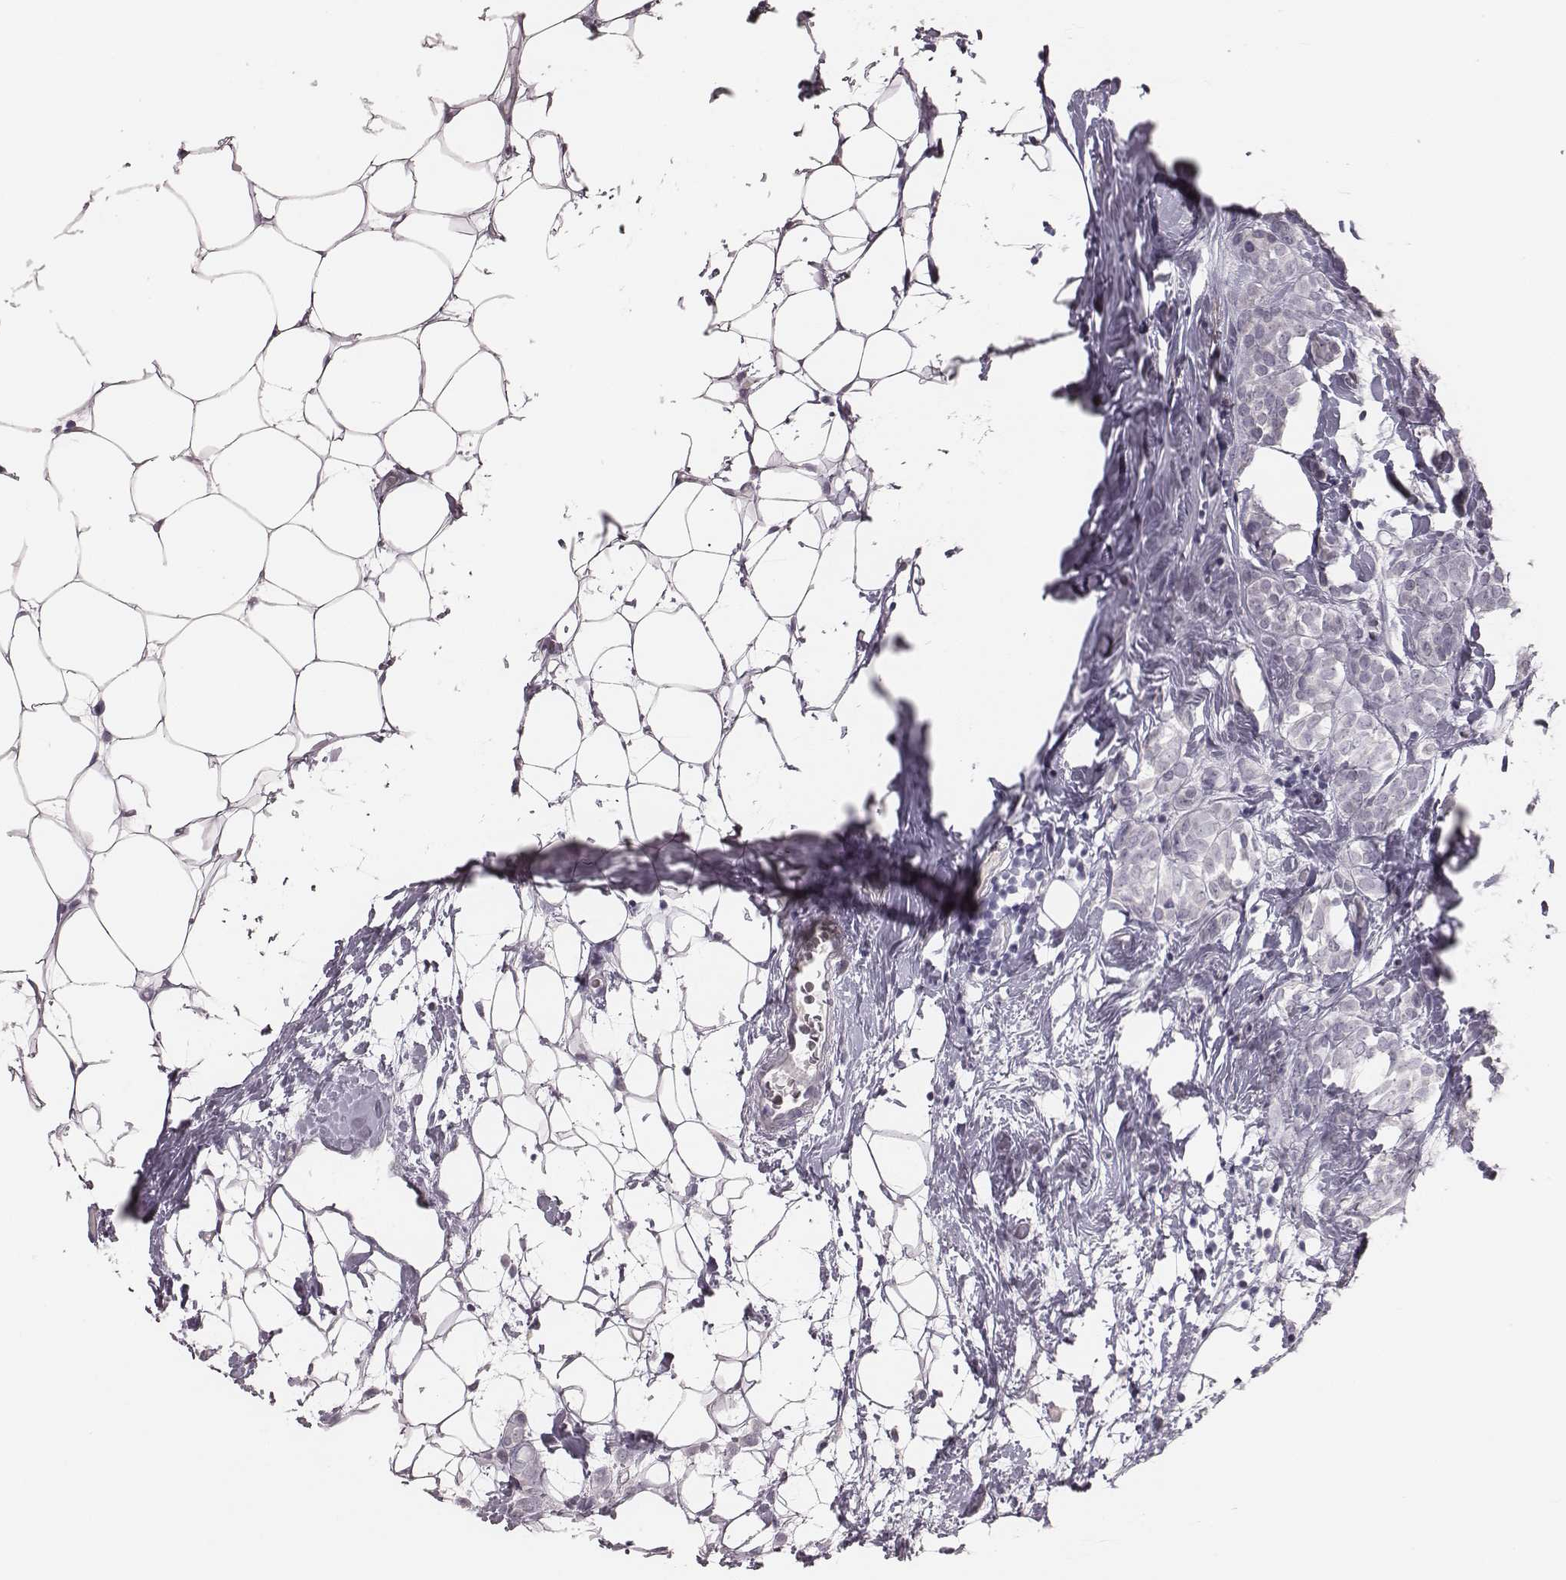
{"staining": {"intensity": "negative", "quantity": "none", "location": "none"}, "tissue": "breast cancer", "cell_type": "Tumor cells", "image_type": "cancer", "snomed": [{"axis": "morphology", "description": "Lobular carcinoma"}, {"axis": "topography", "description": "Breast"}], "caption": "There is no significant positivity in tumor cells of breast lobular carcinoma.", "gene": "CSHL1", "patient": {"sex": "female", "age": 49}}